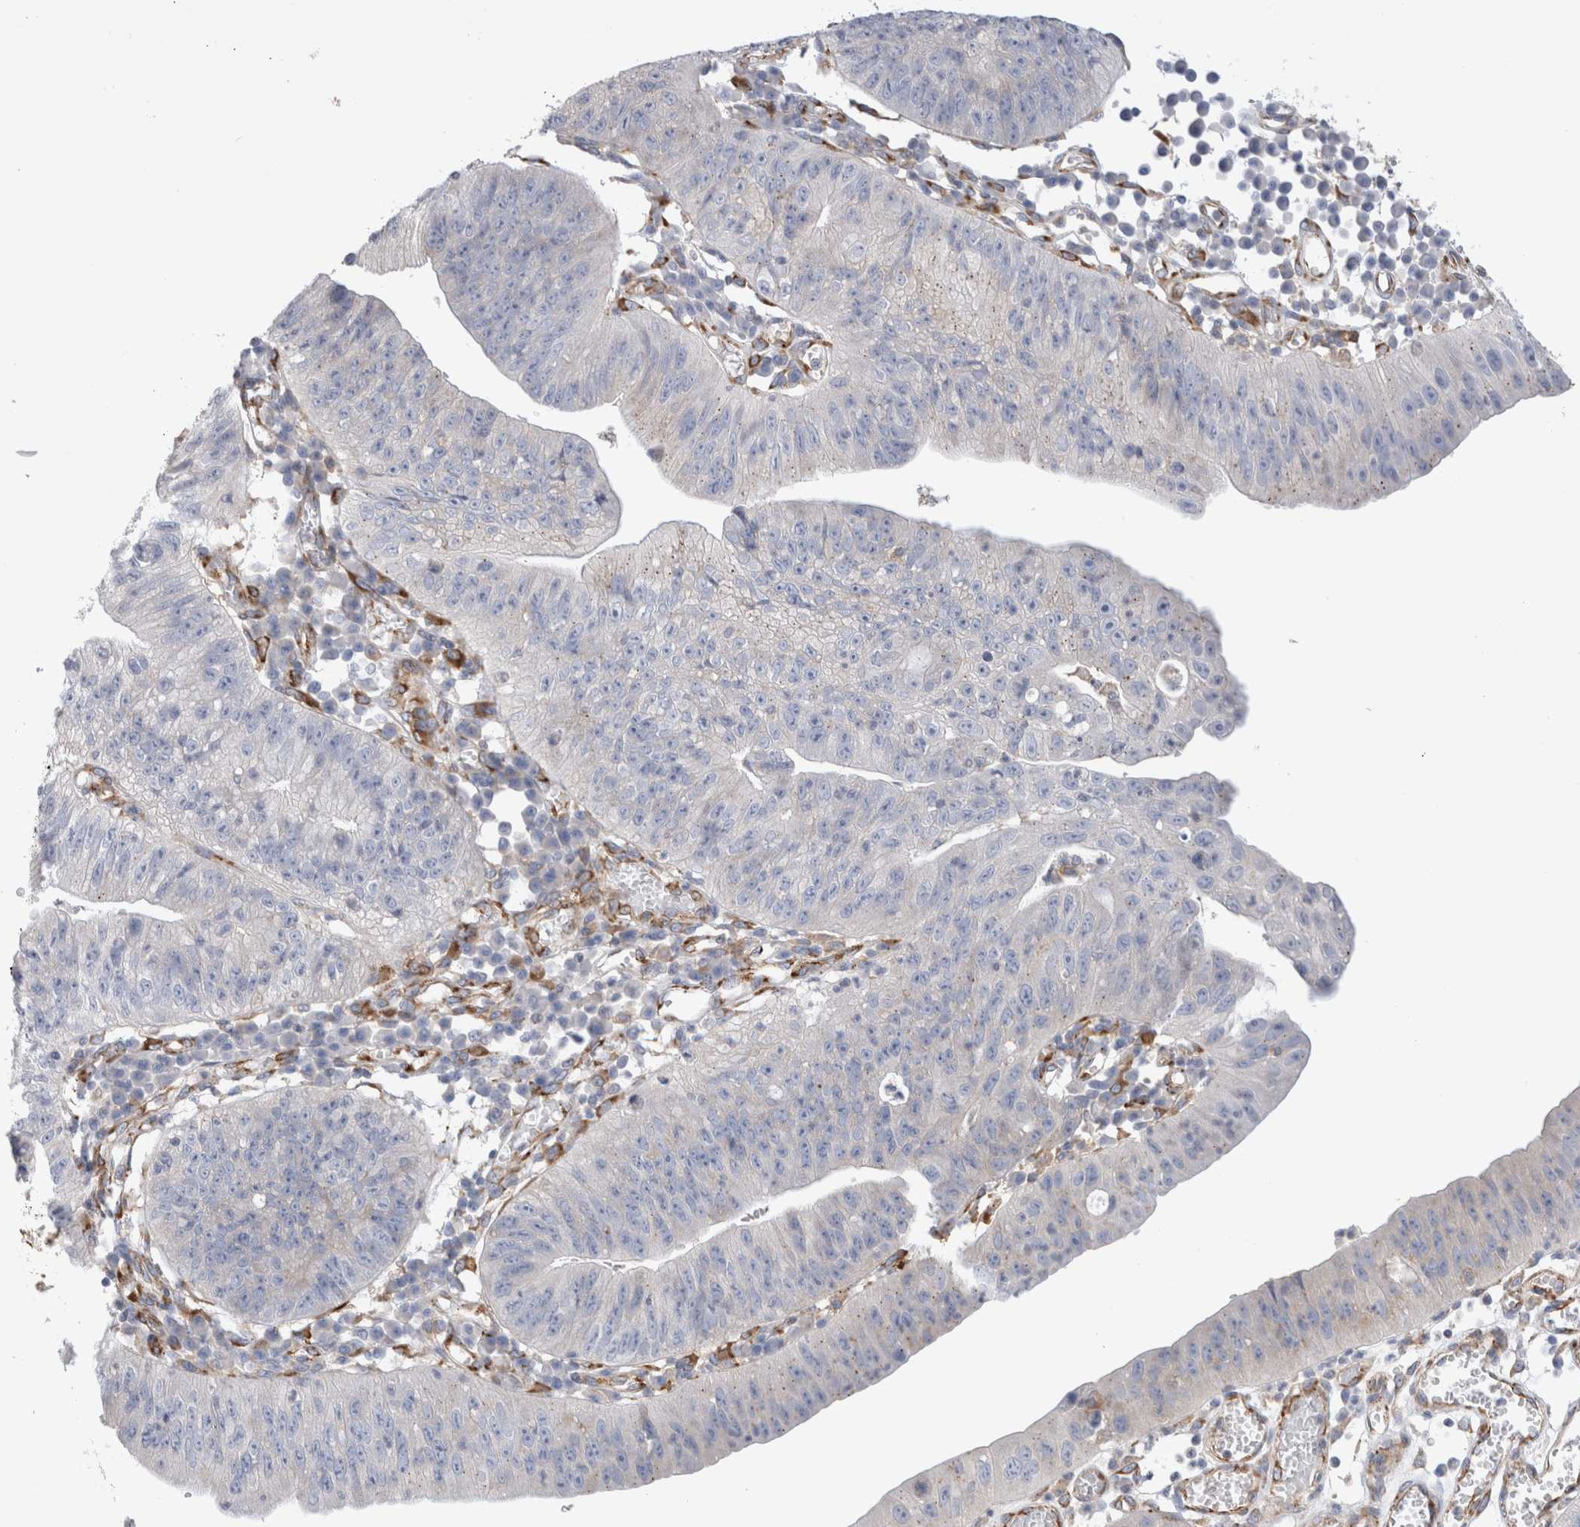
{"staining": {"intensity": "negative", "quantity": "none", "location": "none"}, "tissue": "stomach cancer", "cell_type": "Tumor cells", "image_type": "cancer", "snomed": [{"axis": "morphology", "description": "Adenocarcinoma, NOS"}, {"axis": "topography", "description": "Stomach"}], "caption": "An image of adenocarcinoma (stomach) stained for a protein shows no brown staining in tumor cells.", "gene": "CNPY4", "patient": {"sex": "male", "age": 59}}